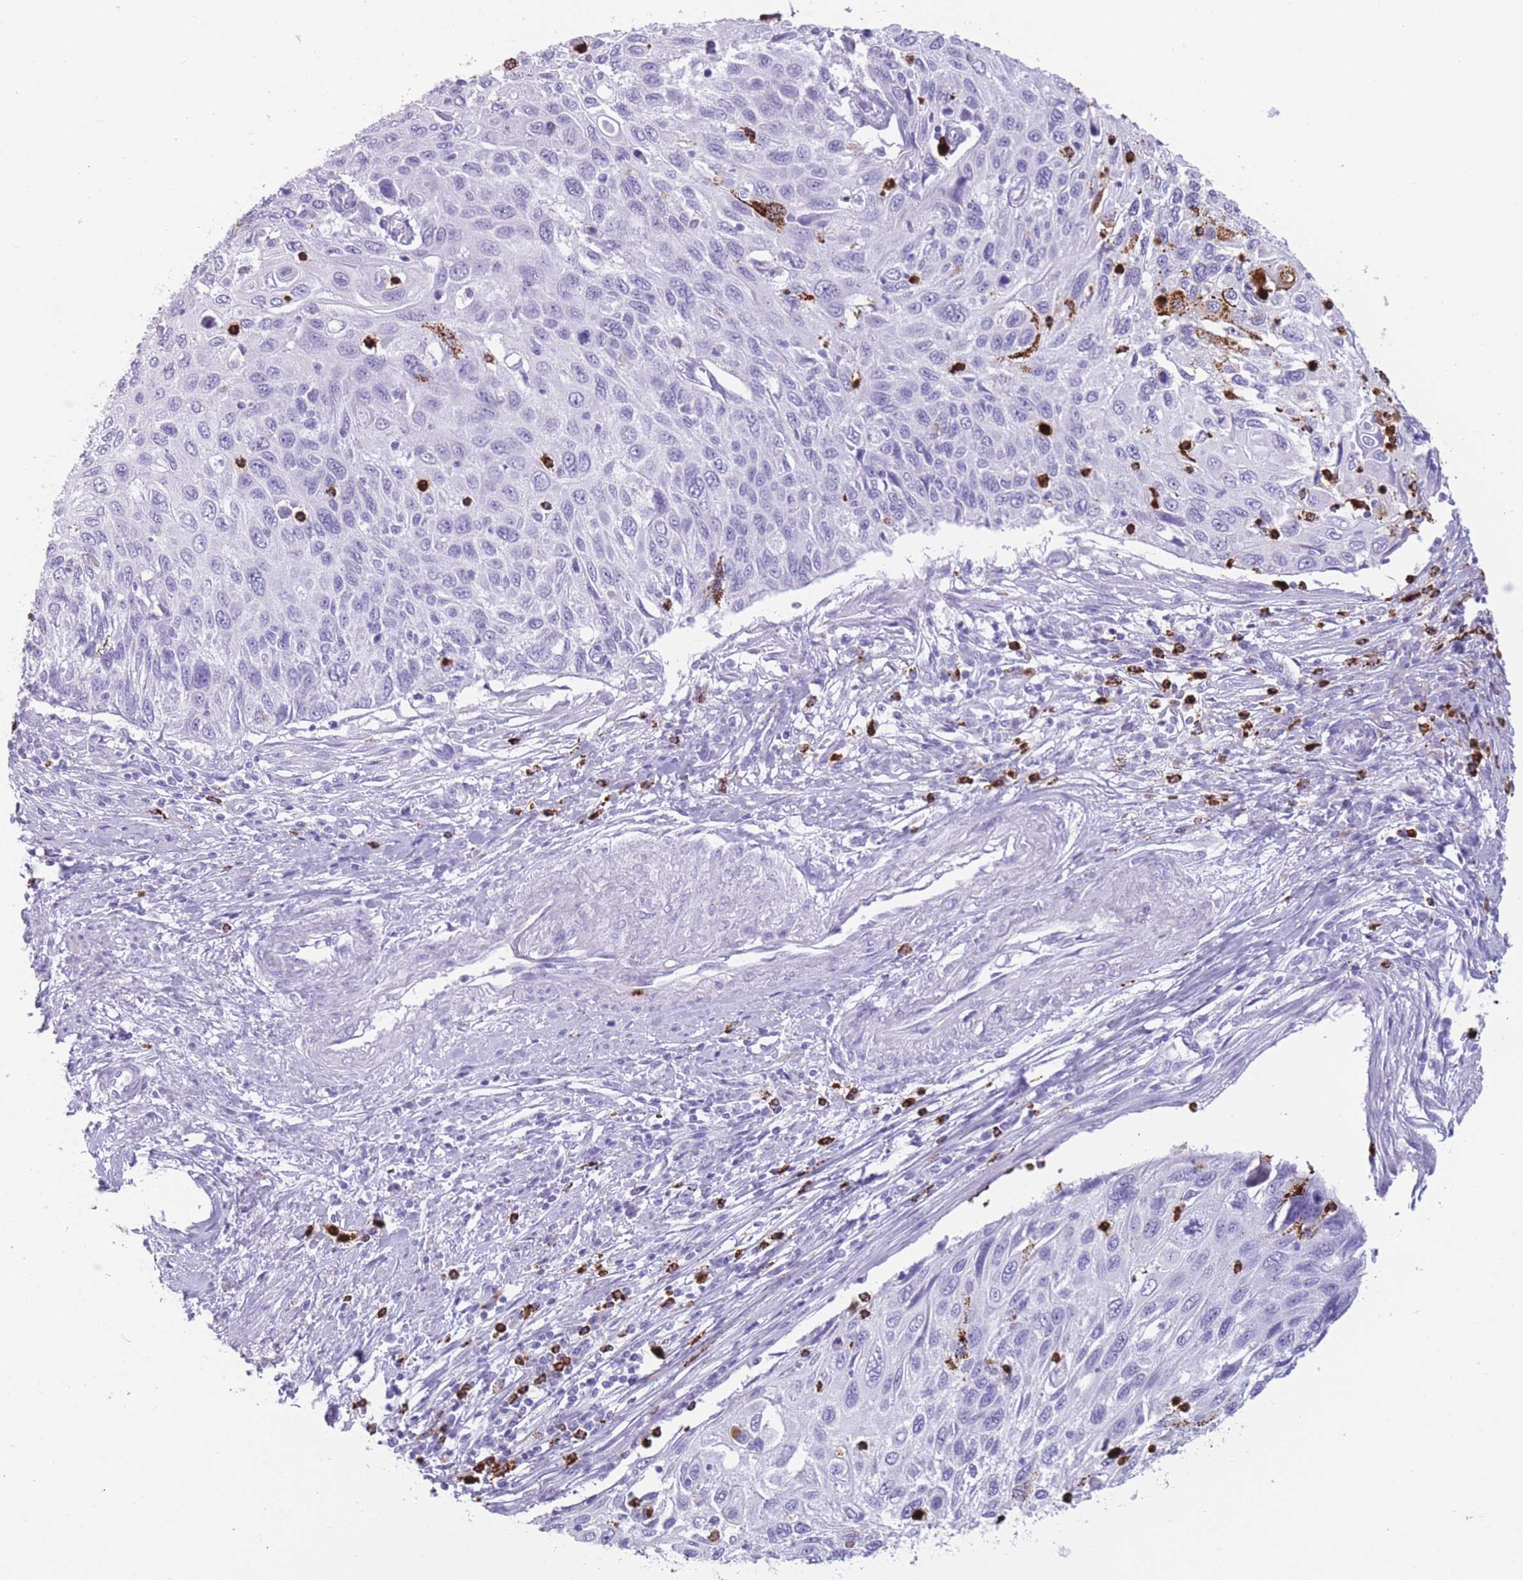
{"staining": {"intensity": "strong", "quantity": "<25%", "location": "cytoplasmic/membranous"}, "tissue": "cervical cancer", "cell_type": "Tumor cells", "image_type": "cancer", "snomed": [{"axis": "morphology", "description": "Squamous cell carcinoma, NOS"}, {"axis": "topography", "description": "Cervix"}], "caption": "An immunohistochemistry image of tumor tissue is shown. Protein staining in brown highlights strong cytoplasmic/membranous positivity in cervical cancer (squamous cell carcinoma) within tumor cells.", "gene": "OR4F21", "patient": {"sex": "female", "age": 70}}